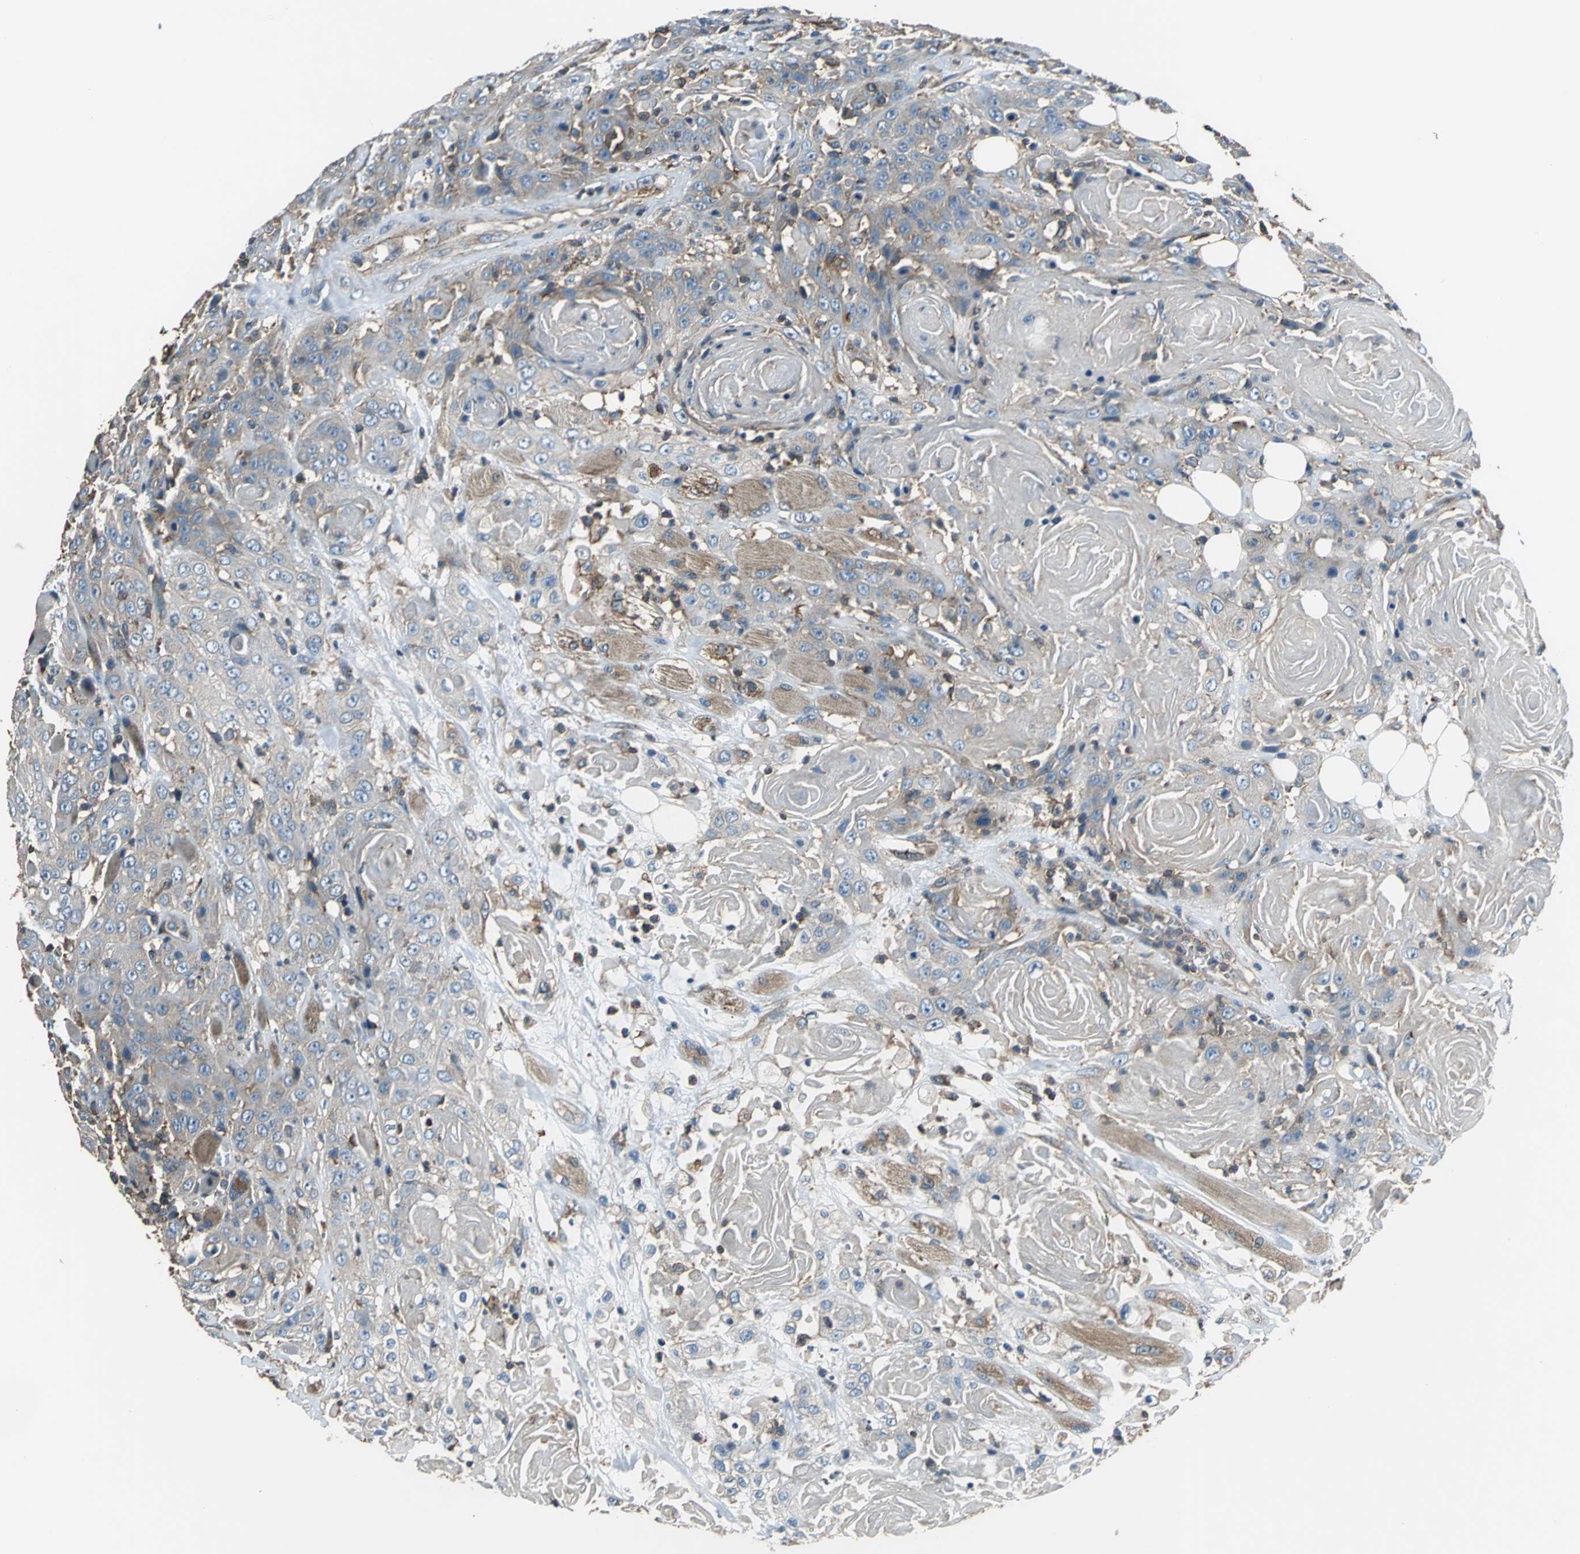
{"staining": {"intensity": "moderate", "quantity": ">75%", "location": "cytoplasmic/membranous"}, "tissue": "head and neck cancer", "cell_type": "Tumor cells", "image_type": "cancer", "snomed": [{"axis": "morphology", "description": "Squamous cell carcinoma, NOS"}, {"axis": "topography", "description": "Head-Neck"}], "caption": "IHC (DAB (3,3'-diaminobenzidine)) staining of head and neck squamous cell carcinoma displays moderate cytoplasmic/membranous protein positivity in about >75% of tumor cells.", "gene": "PARVA", "patient": {"sex": "female", "age": 84}}